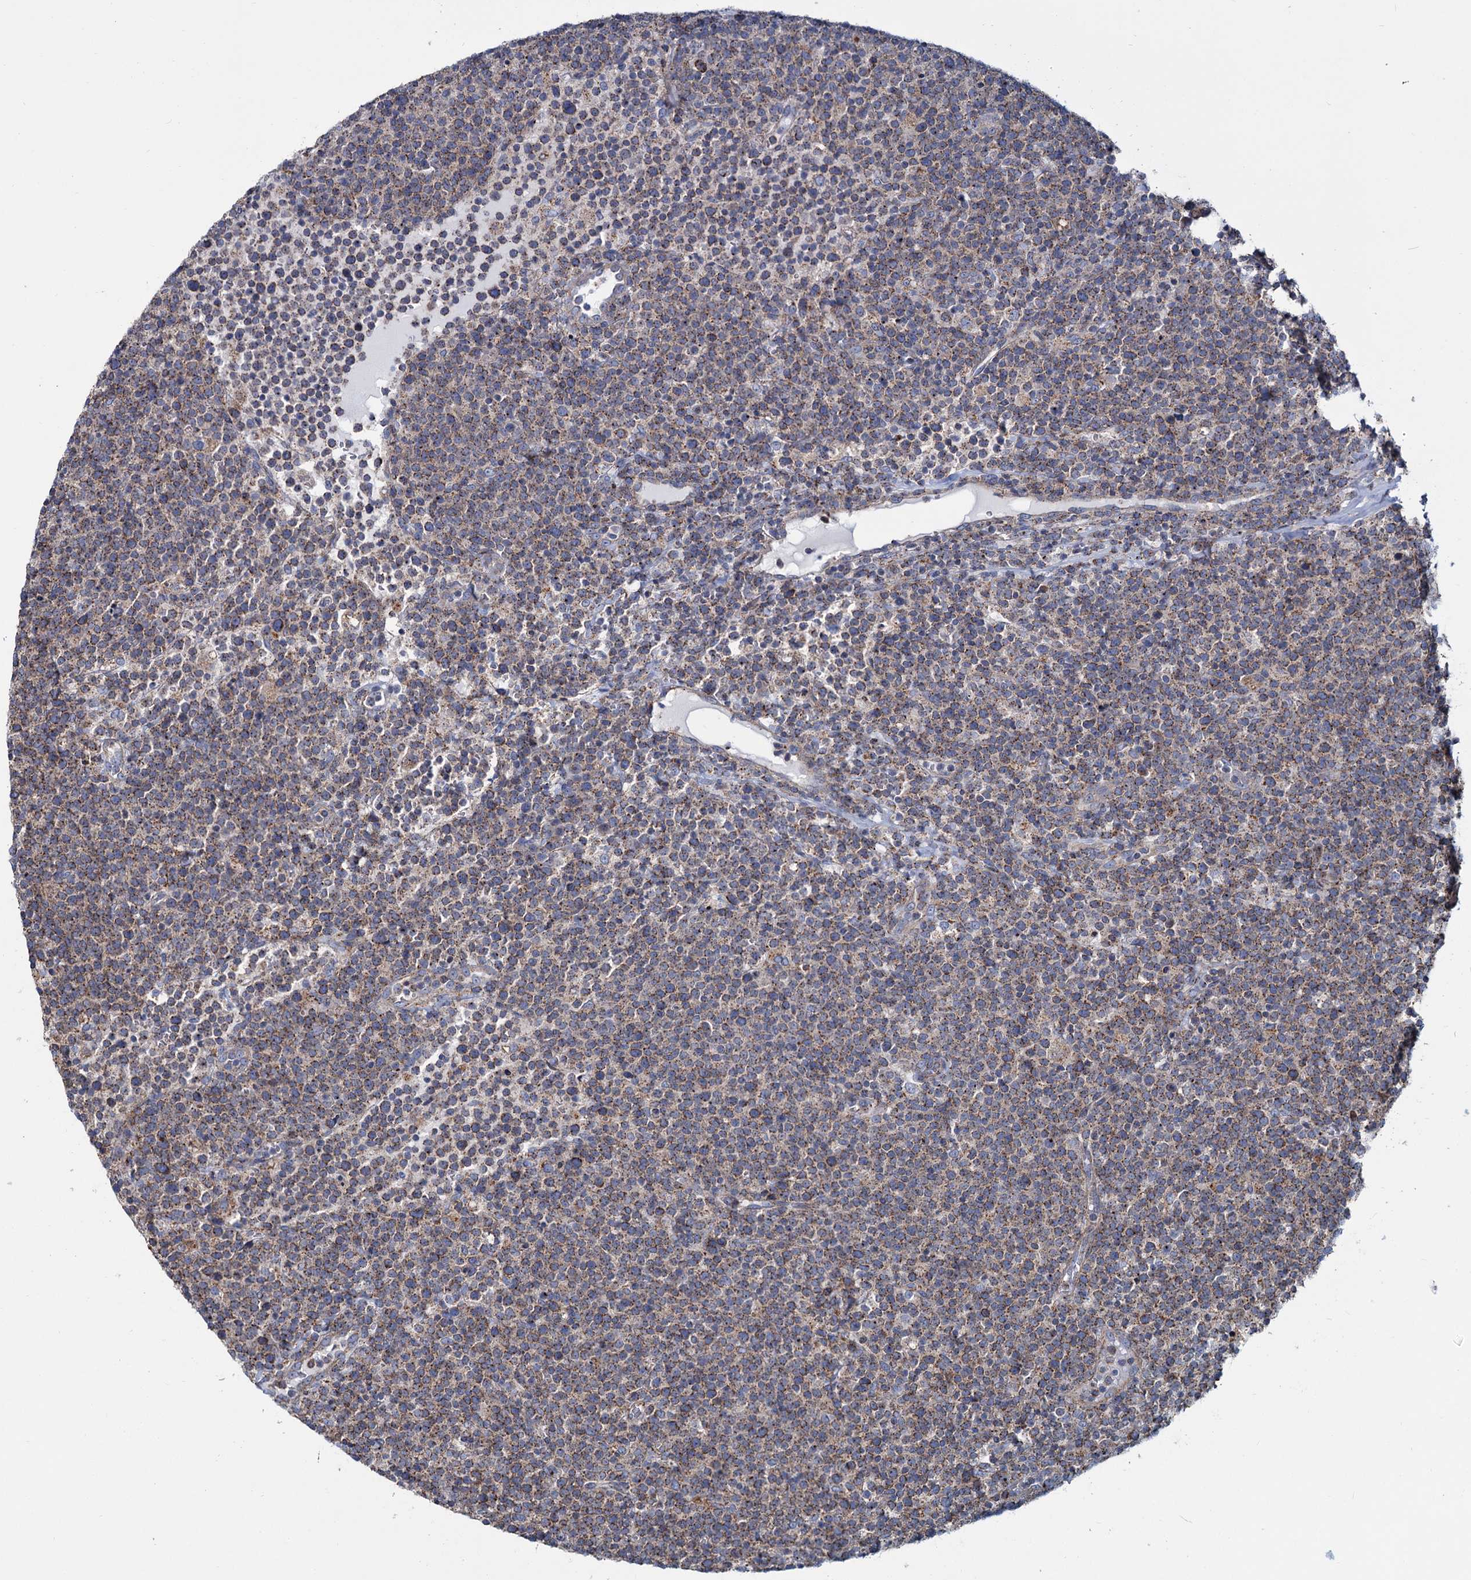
{"staining": {"intensity": "moderate", "quantity": "25%-75%", "location": "cytoplasmic/membranous"}, "tissue": "lymphoma", "cell_type": "Tumor cells", "image_type": "cancer", "snomed": [{"axis": "morphology", "description": "Malignant lymphoma, non-Hodgkin's type, High grade"}, {"axis": "topography", "description": "Lymph node"}], "caption": "Protein positivity by immunohistochemistry (IHC) shows moderate cytoplasmic/membranous positivity in about 25%-75% of tumor cells in lymphoma.", "gene": "PSEN1", "patient": {"sex": "male", "age": 61}}